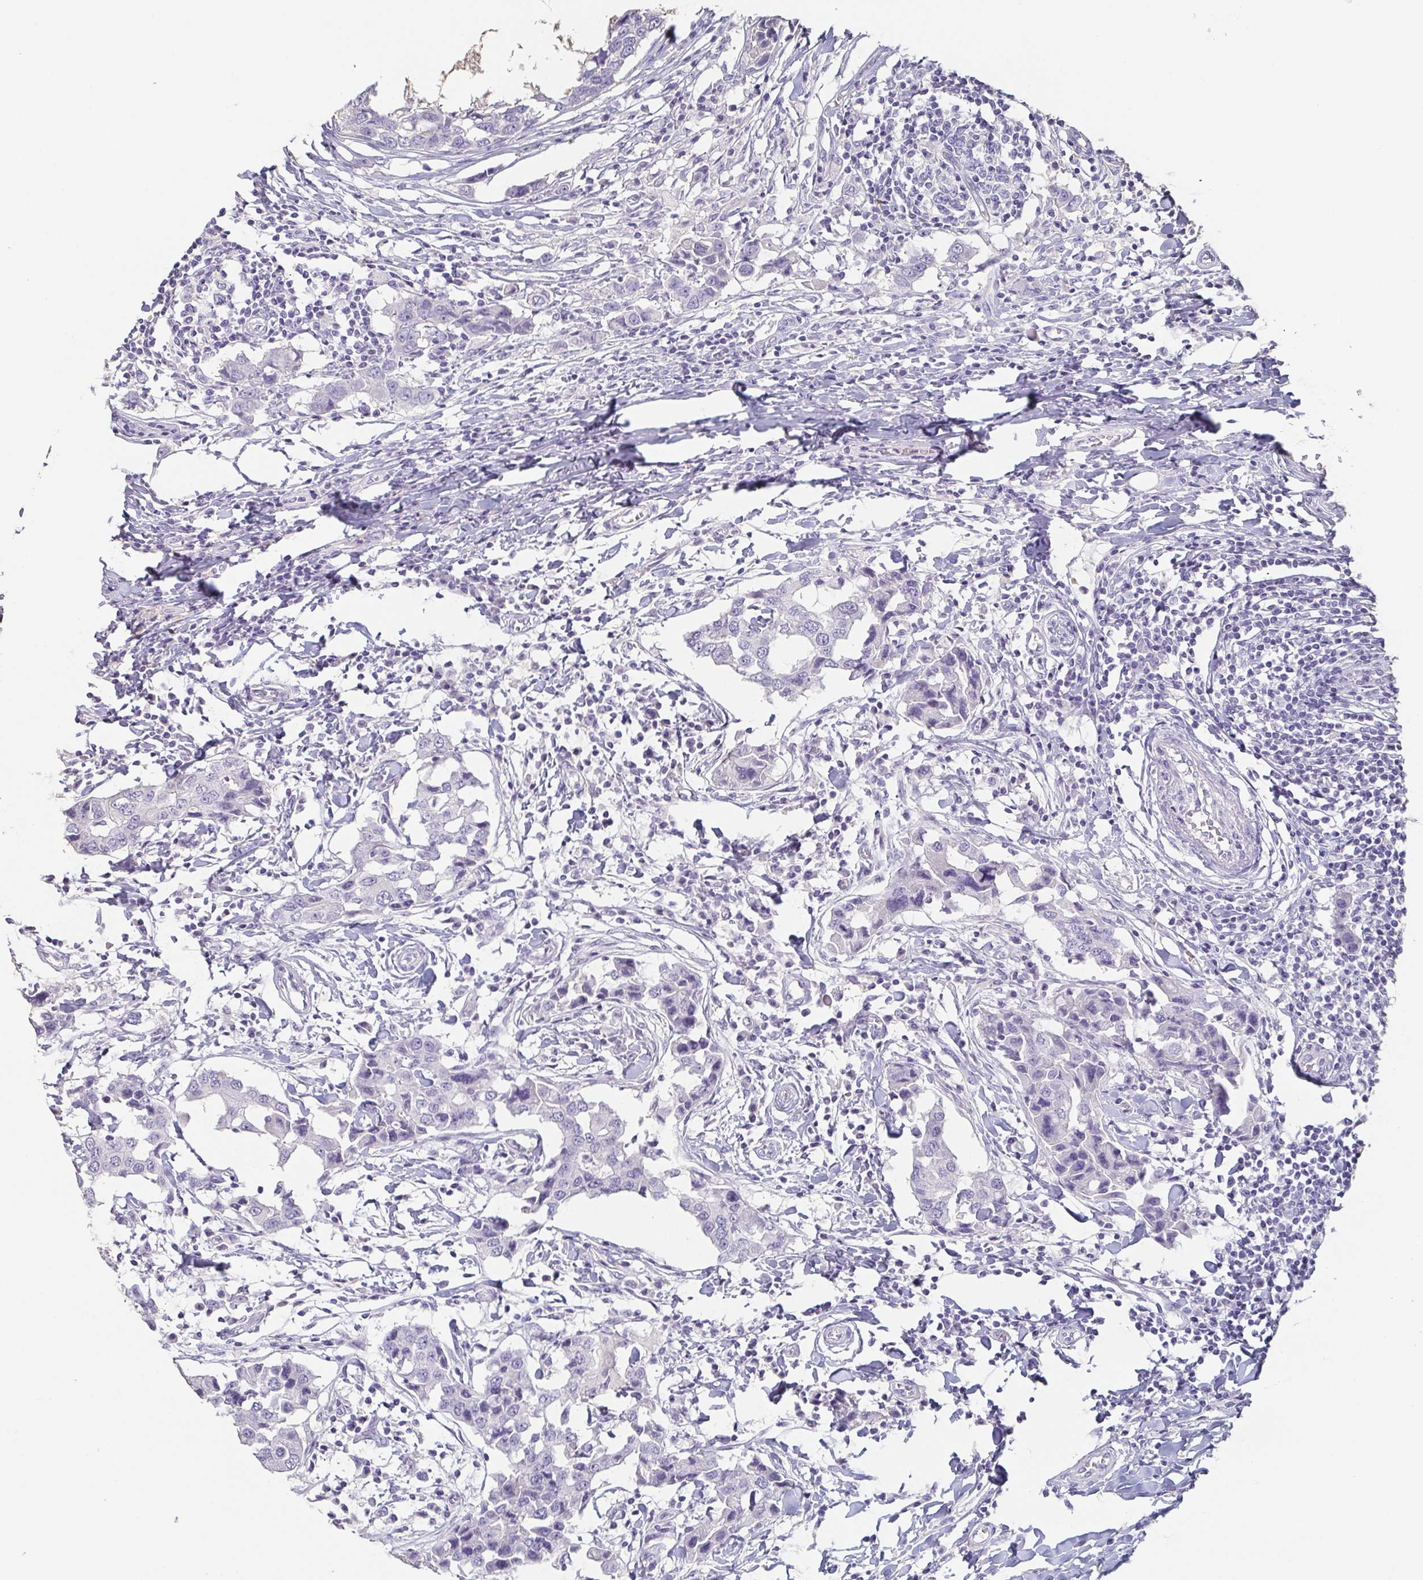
{"staining": {"intensity": "negative", "quantity": "none", "location": "none"}, "tissue": "breast cancer", "cell_type": "Tumor cells", "image_type": "cancer", "snomed": [{"axis": "morphology", "description": "Duct carcinoma"}, {"axis": "topography", "description": "Breast"}], "caption": "Breast intraductal carcinoma was stained to show a protein in brown. There is no significant expression in tumor cells.", "gene": "BPIFA2", "patient": {"sex": "female", "age": 27}}